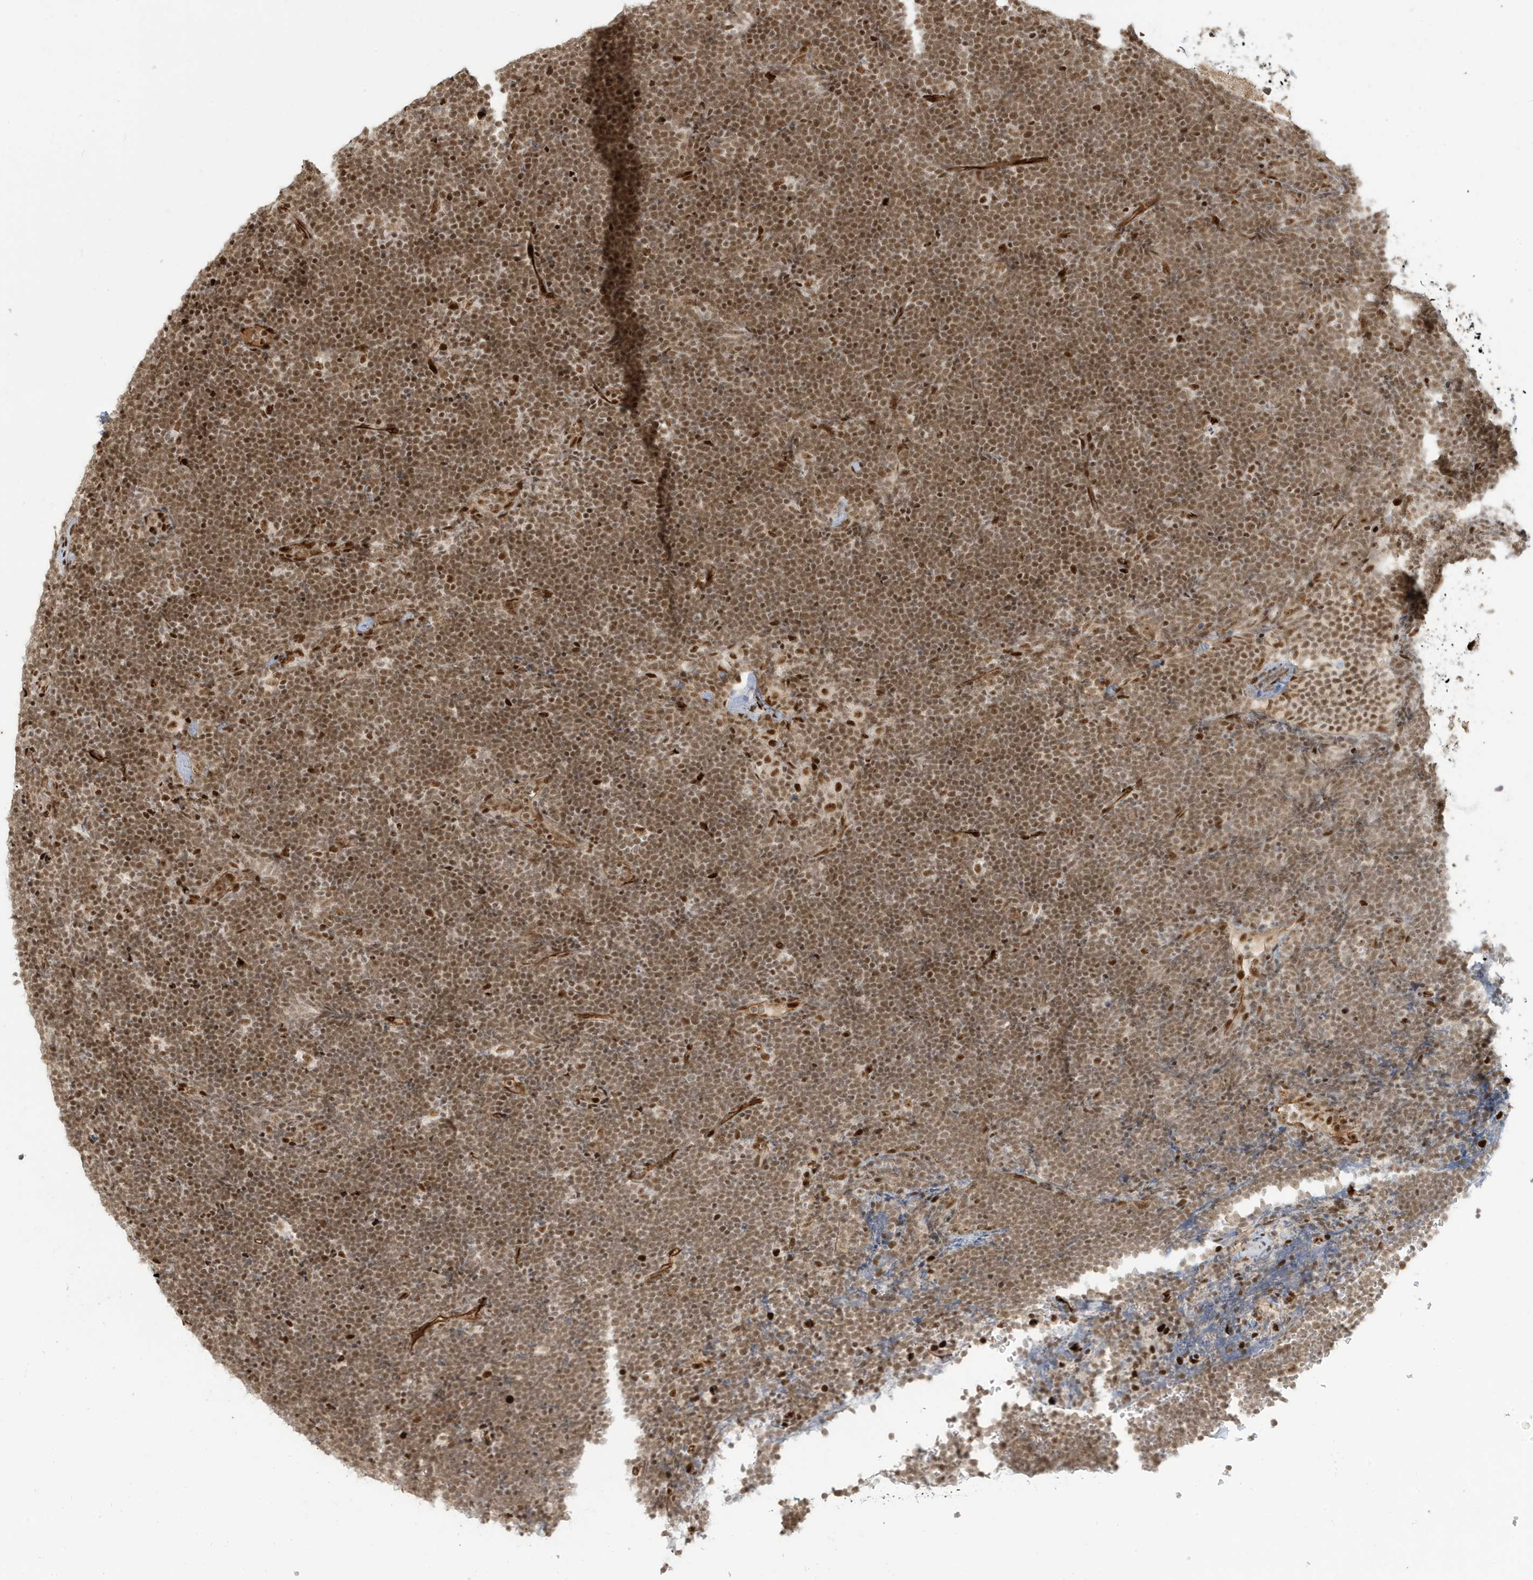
{"staining": {"intensity": "moderate", "quantity": ">75%", "location": "nuclear"}, "tissue": "lymphoma", "cell_type": "Tumor cells", "image_type": "cancer", "snomed": [{"axis": "morphology", "description": "Malignant lymphoma, non-Hodgkin's type, High grade"}, {"axis": "topography", "description": "Lymph node"}], "caption": "Immunohistochemistry histopathology image of human lymphoma stained for a protein (brown), which exhibits medium levels of moderate nuclear expression in approximately >75% of tumor cells.", "gene": "CKS2", "patient": {"sex": "male", "age": 13}}